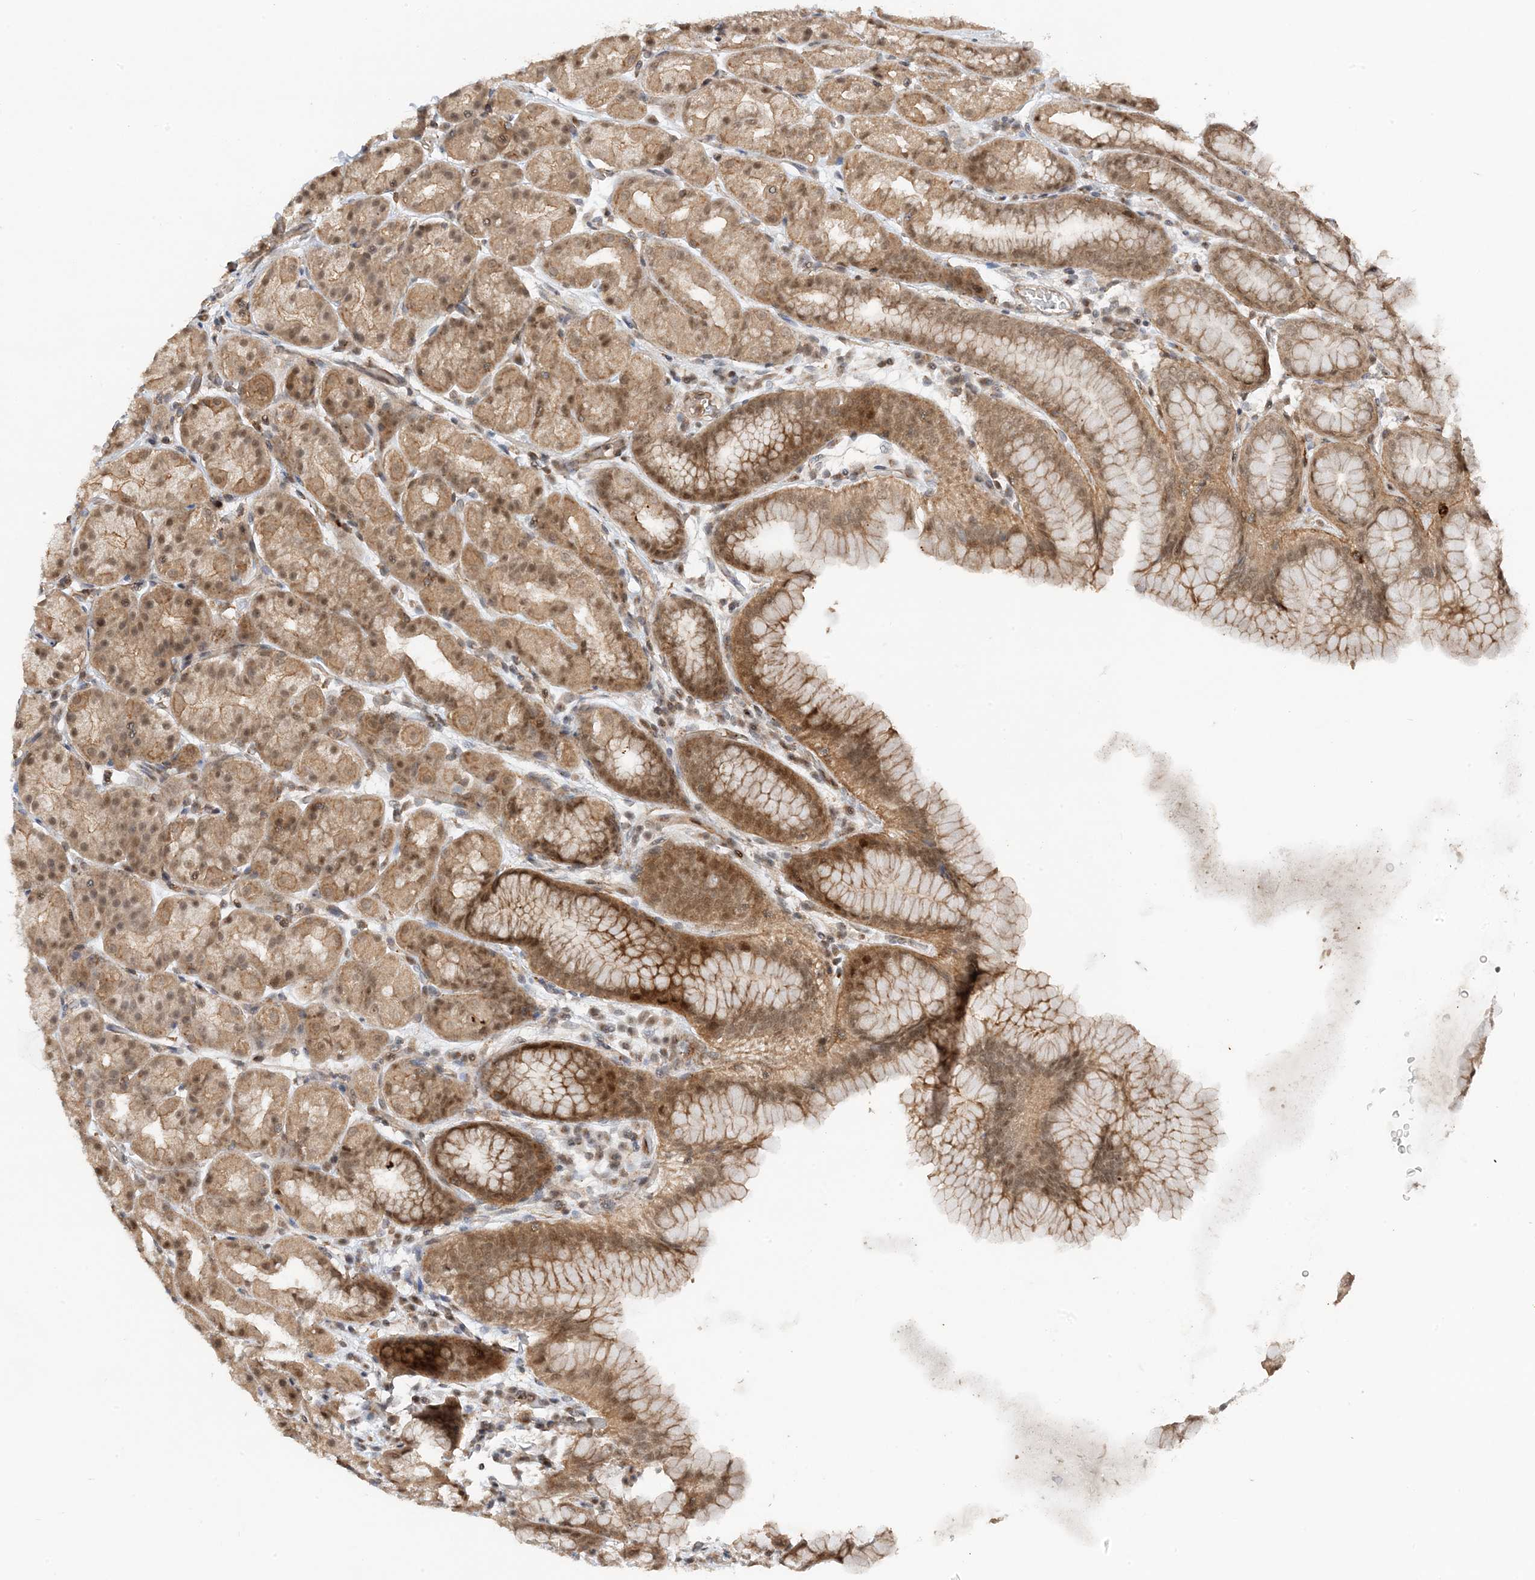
{"staining": {"intensity": "moderate", "quantity": ">75%", "location": "cytoplasmic/membranous,nuclear"}, "tissue": "stomach", "cell_type": "Glandular cells", "image_type": "normal", "snomed": [{"axis": "morphology", "description": "Normal tissue, NOS"}, {"axis": "topography", "description": "Stomach, upper"}], "caption": "Immunohistochemical staining of benign stomach shows medium levels of moderate cytoplasmic/membranous,nuclear expression in about >75% of glandular cells. (DAB (3,3'-diaminobenzidine) IHC, brown staining for protein, blue staining for nuclei).", "gene": "TATDN3", "patient": {"sex": "male", "age": 68}}